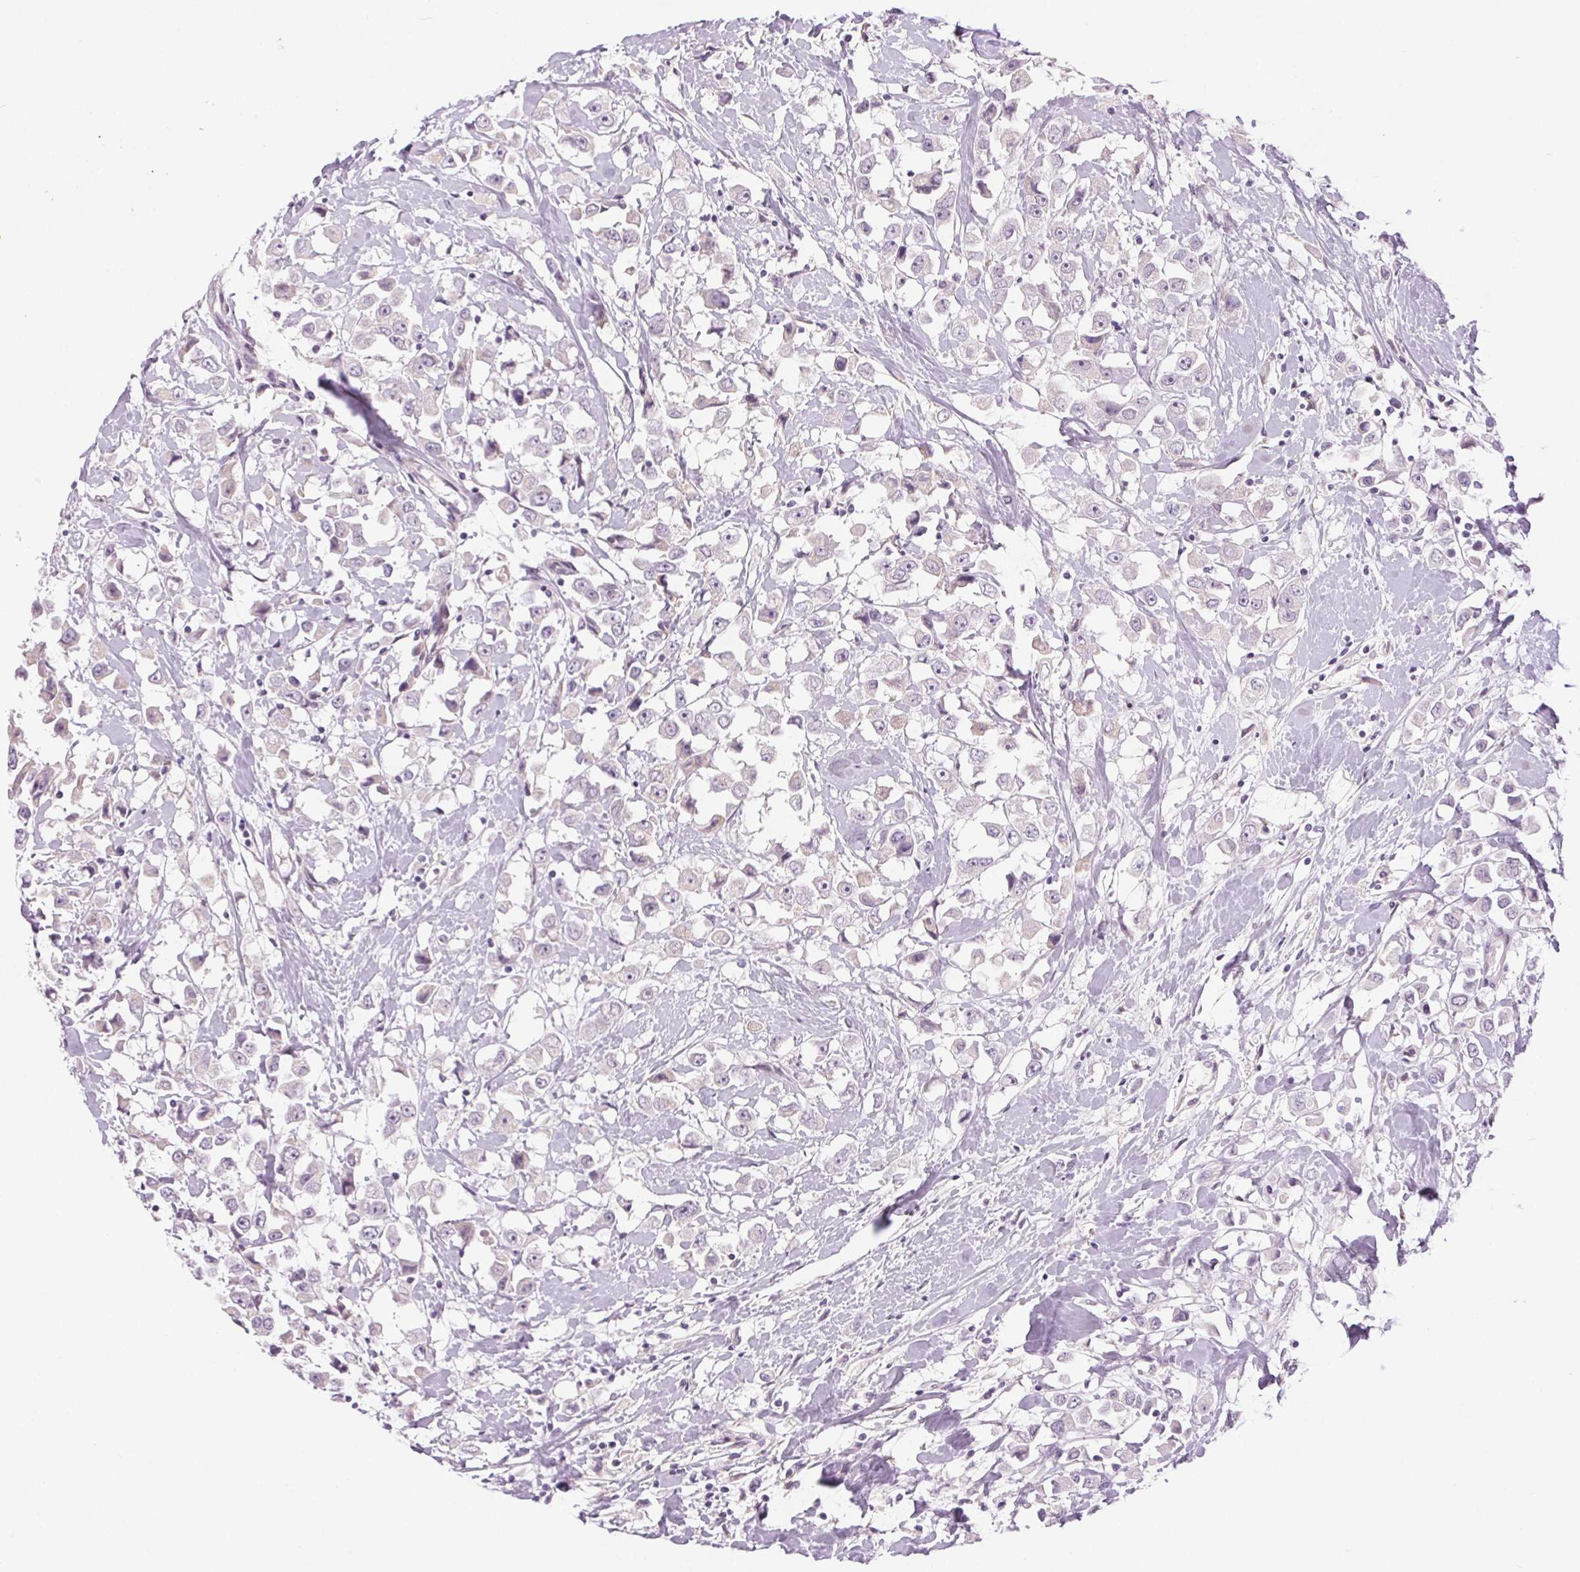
{"staining": {"intensity": "negative", "quantity": "none", "location": "none"}, "tissue": "breast cancer", "cell_type": "Tumor cells", "image_type": "cancer", "snomed": [{"axis": "morphology", "description": "Duct carcinoma"}, {"axis": "topography", "description": "Breast"}], "caption": "Breast cancer was stained to show a protein in brown. There is no significant staining in tumor cells.", "gene": "FAM168A", "patient": {"sex": "female", "age": 61}}